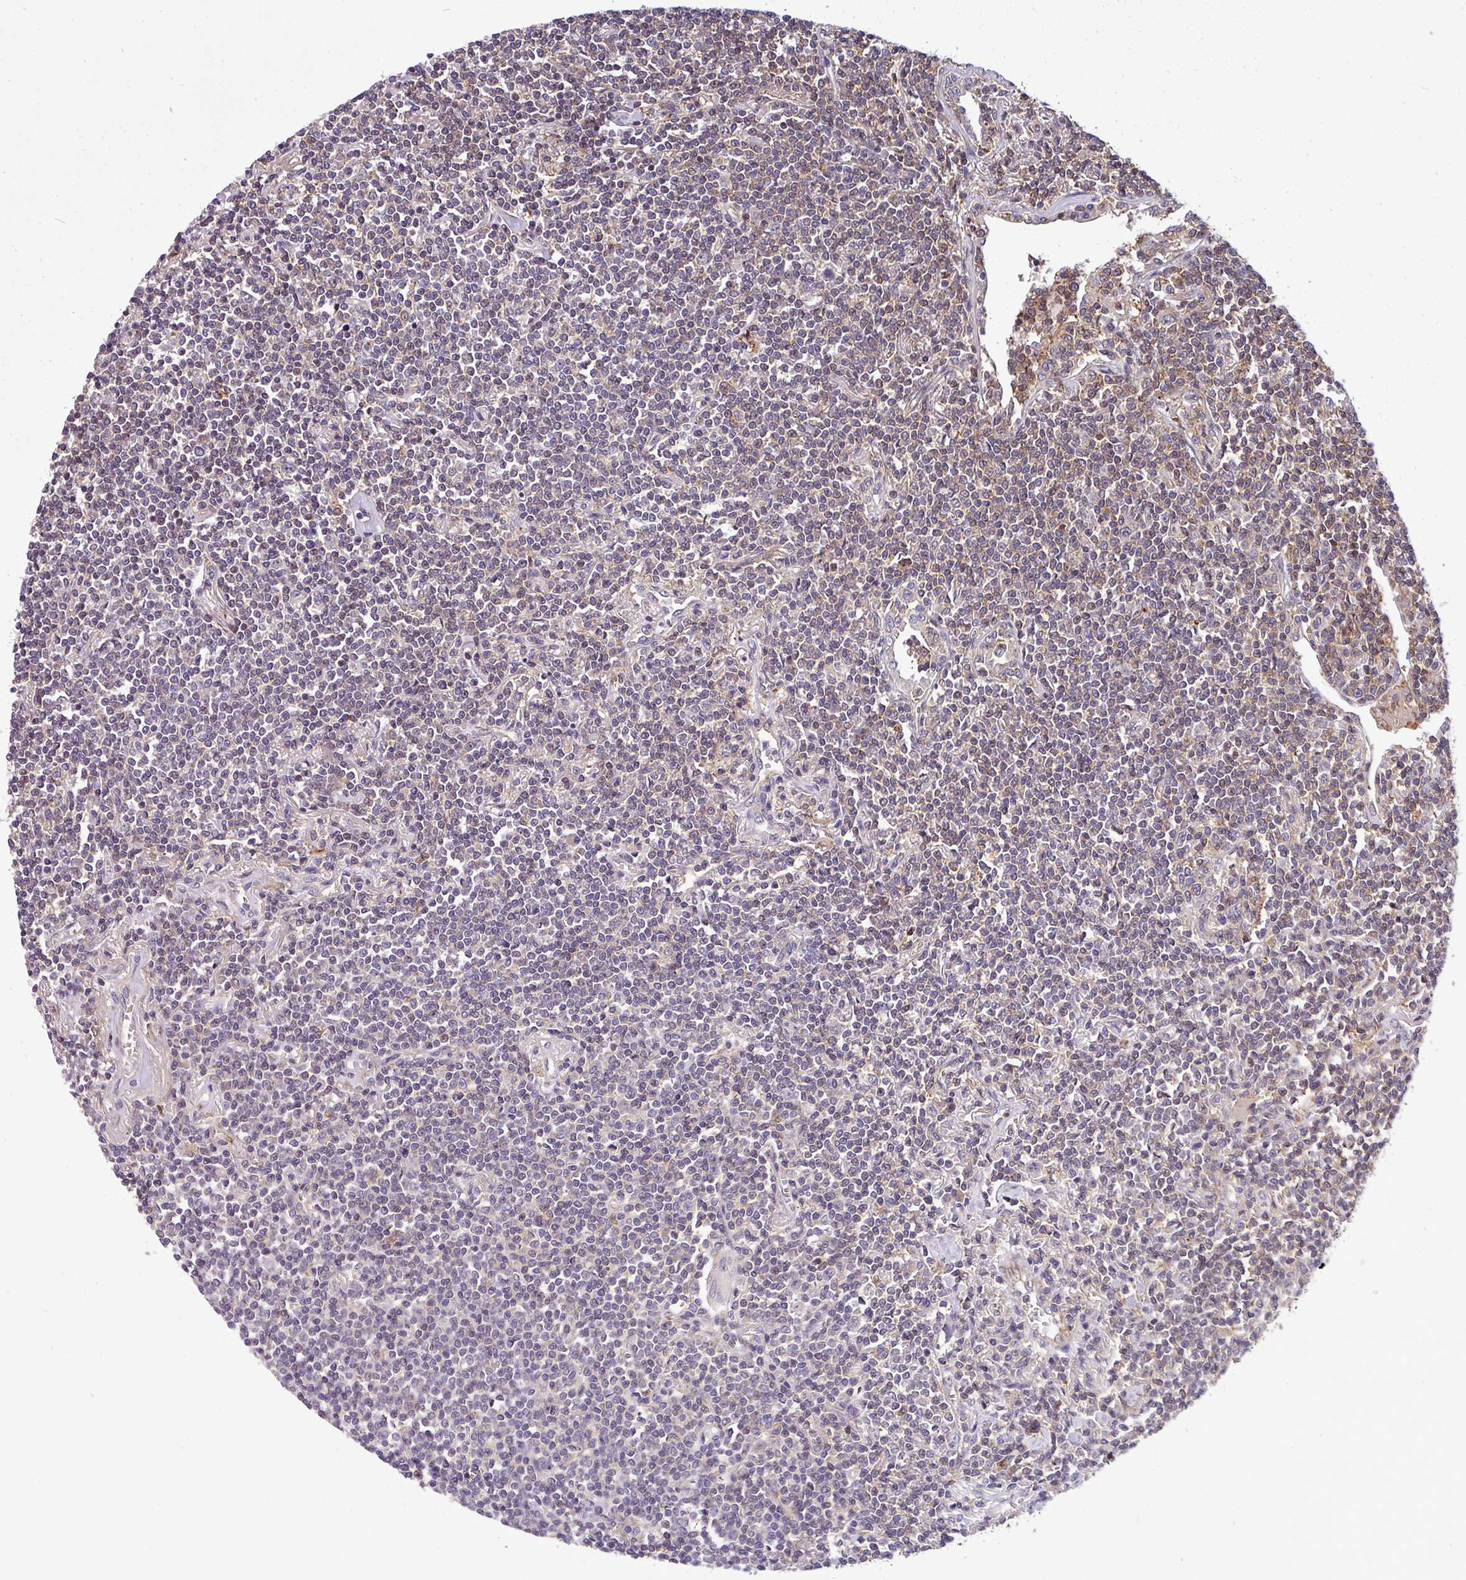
{"staining": {"intensity": "weak", "quantity": "25%-75%", "location": "cytoplasmic/membranous"}, "tissue": "lymphoma", "cell_type": "Tumor cells", "image_type": "cancer", "snomed": [{"axis": "morphology", "description": "Malignant lymphoma, non-Hodgkin's type, Low grade"}, {"axis": "topography", "description": "Lung"}], "caption": "High-magnification brightfield microscopy of lymphoma stained with DAB (3,3'-diaminobenzidine) (brown) and counterstained with hematoxylin (blue). tumor cells exhibit weak cytoplasmic/membranous expression is identified in approximately25%-75% of cells. (Brightfield microscopy of DAB IHC at high magnification).", "gene": "CASS4", "patient": {"sex": "female", "age": 71}}